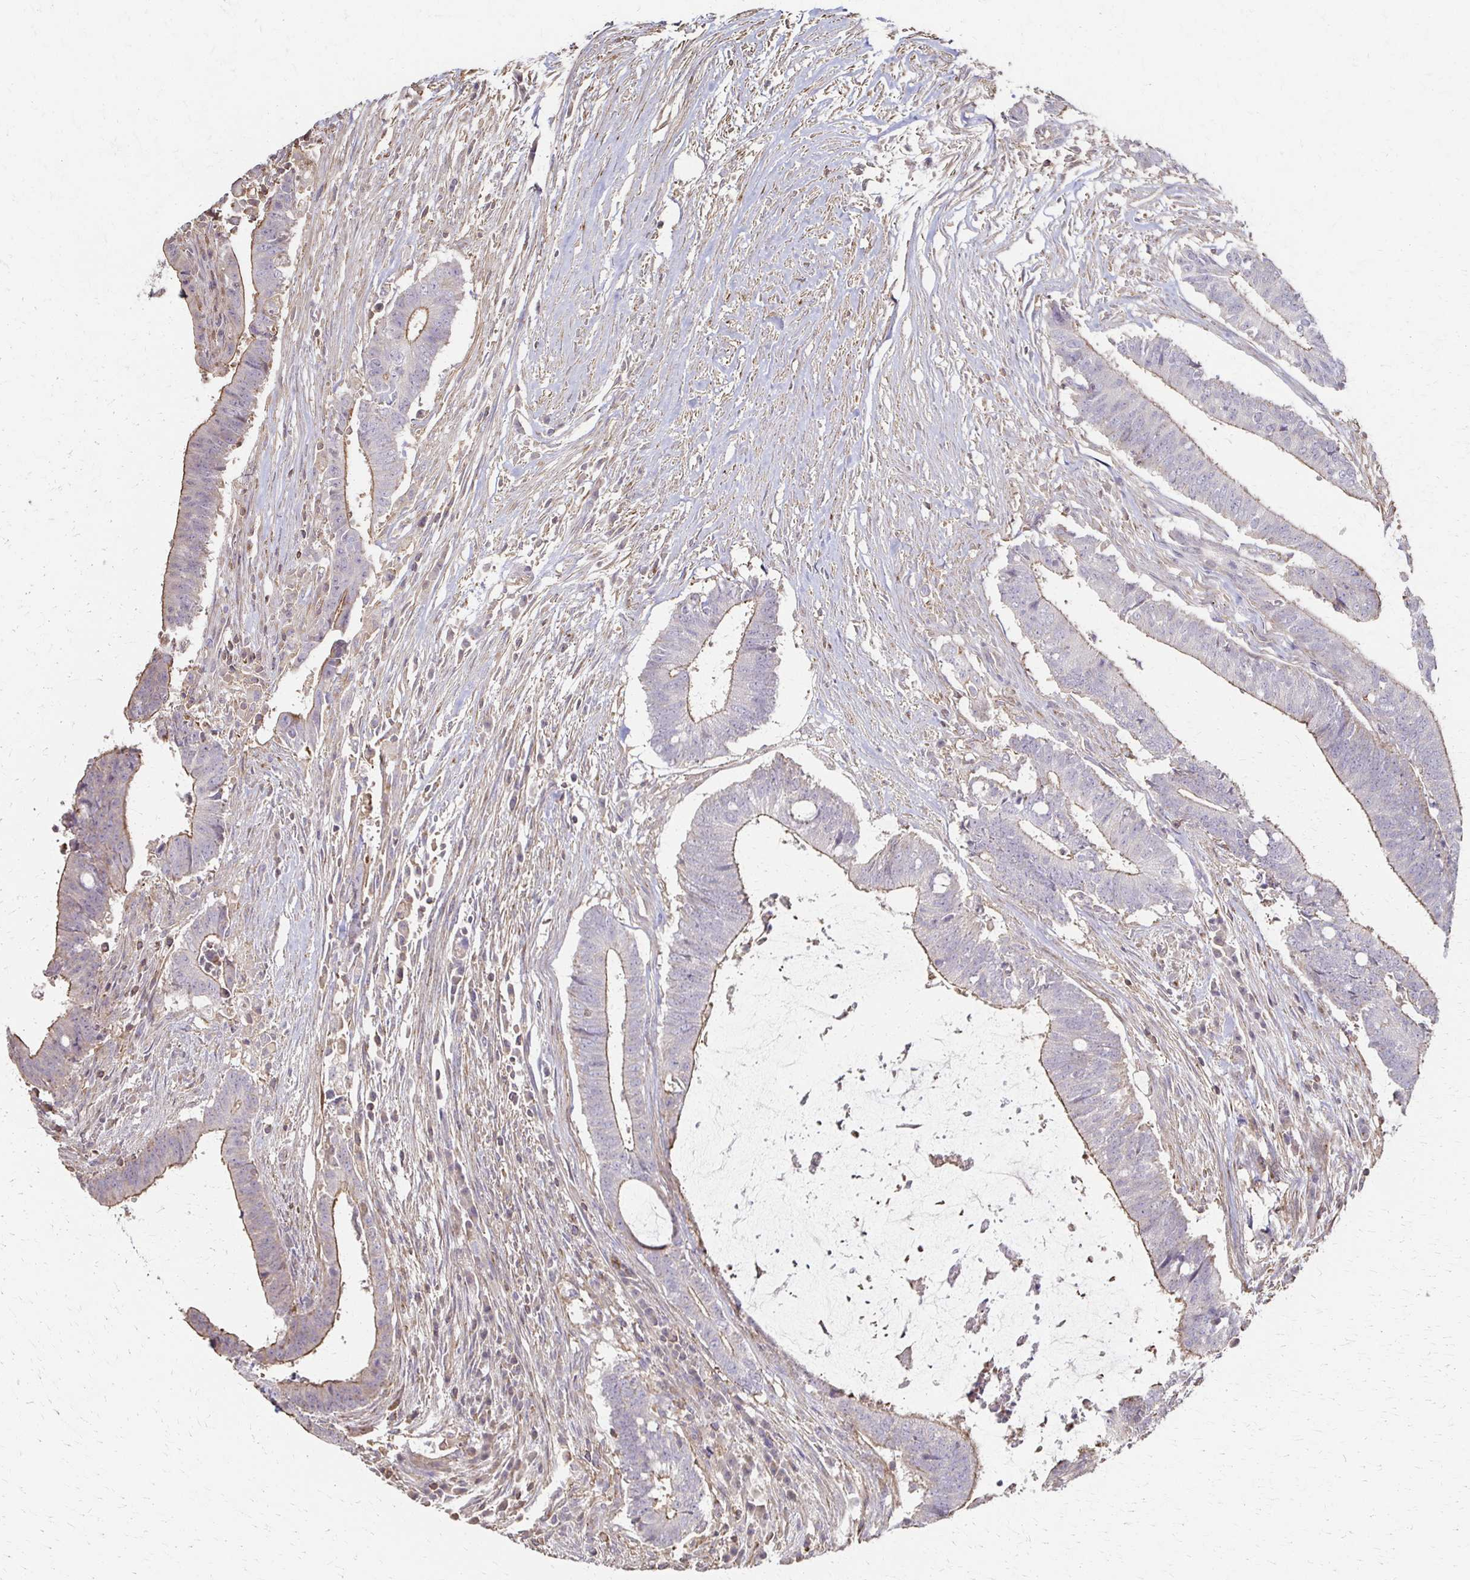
{"staining": {"intensity": "weak", "quantity": "<25%", "location": "cytoplasmic/membranous"}, "tissue": "colorectal cancer", "cell_type": "Tumor cells", "image_type": "cancer", "snomed": [{"axis": "morphology", "description": "Adenocarcinoma, NOS"}, {"axis": "topography", "description": "Colon"}], "caption": "This is a histopathology image of immunohistochemistry staining of colorectal adenocarcinoma, which shows no expression in tumor cells.", "gene": "C1QTNF7", "patient": {"sex": "female", "age": 43}}